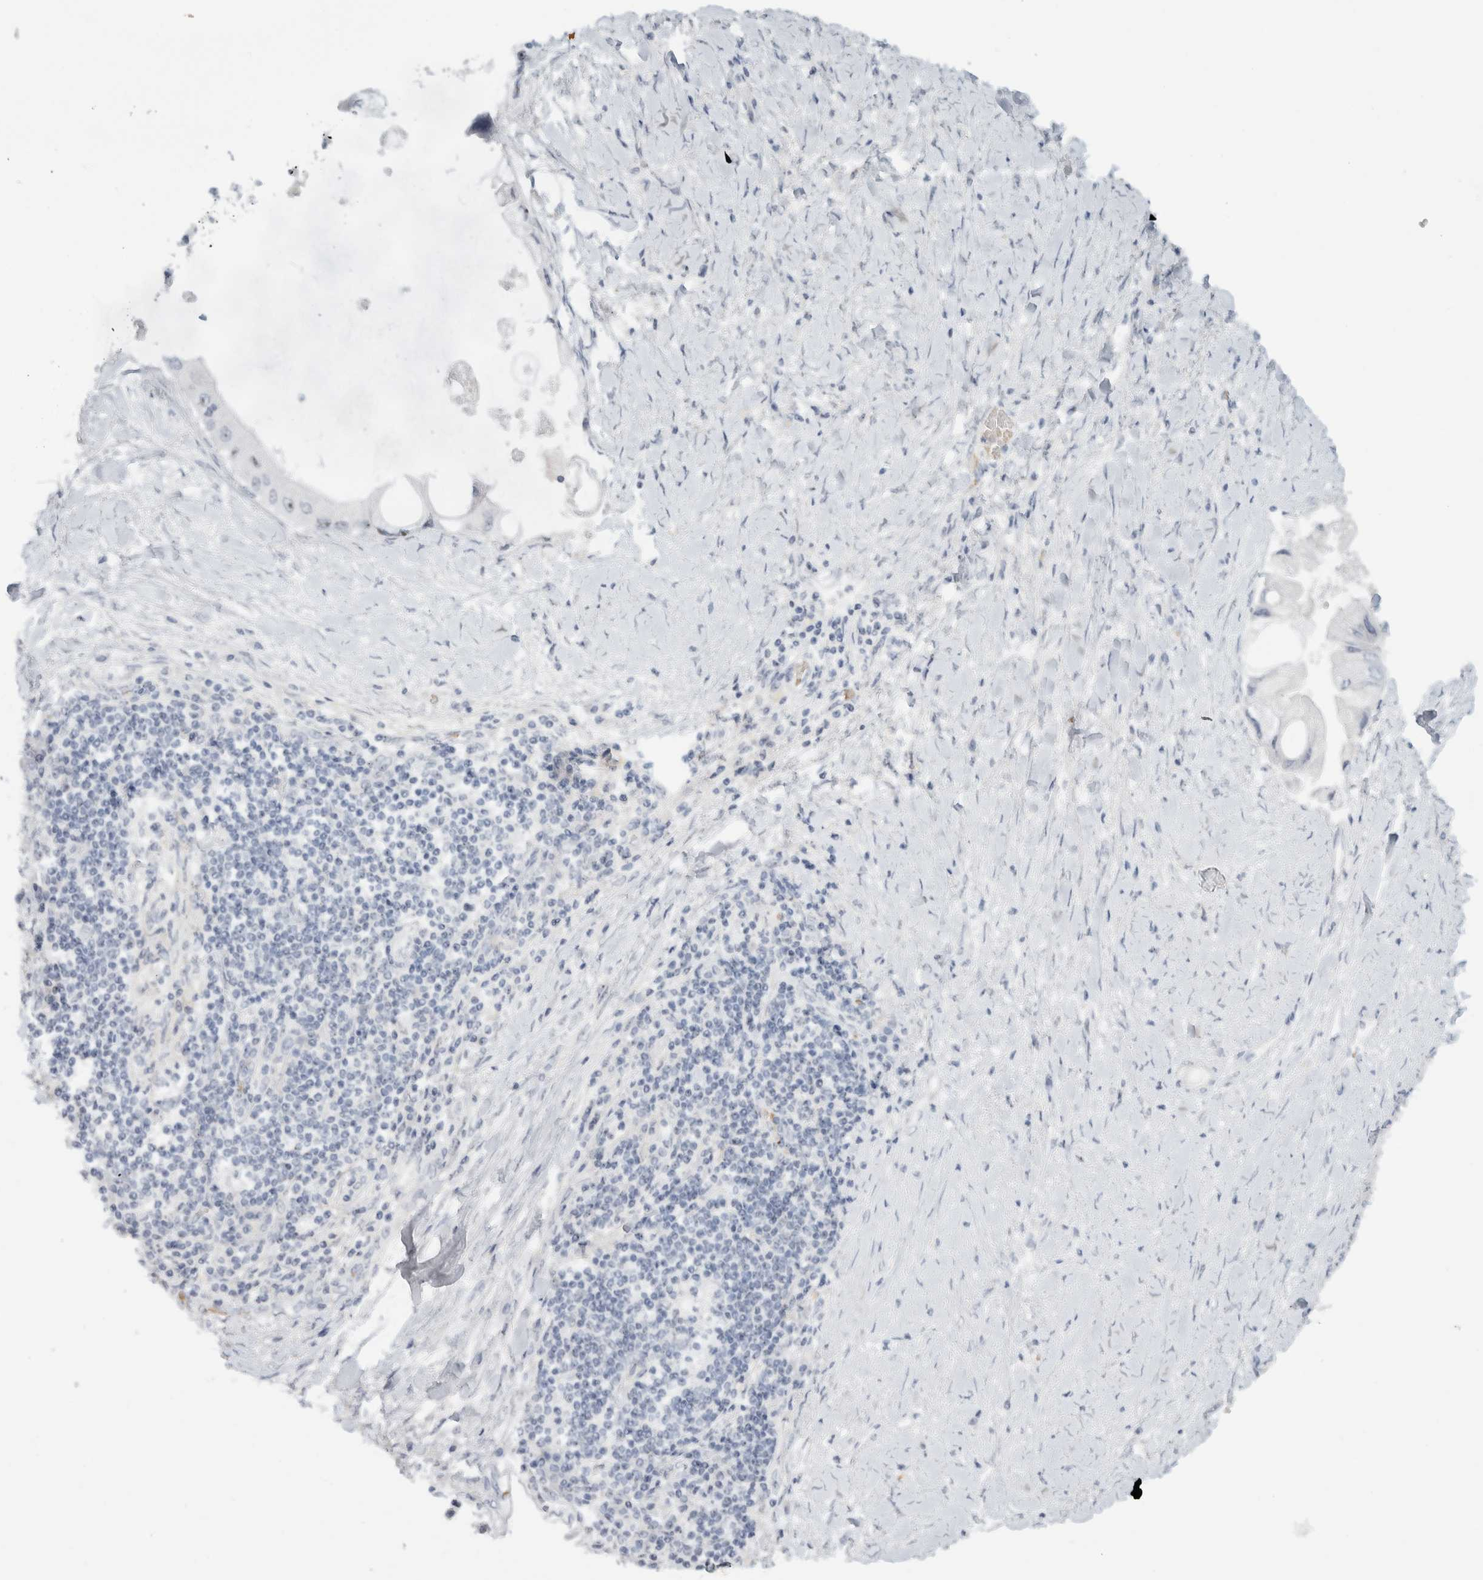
{"staining": {"intensity": "negative", "quantity": "none", "location": "none"}, "tissue": "liver cancer", "cell_type": "Tumor cells", "image_type": "cancer", "snomed": [{"axis": "morphology", "description": "Cholangiocarcinoma"}, {"axis": "topography", "description": "Liver"}], "caption": "IHC histopathology image of neoplastic tissue: human liver cancer stained with DAB exhibits no significant protein staining in tumor cells.", "gene": "FMR1NB", "patient": {"sex": "male", "age": 50}}